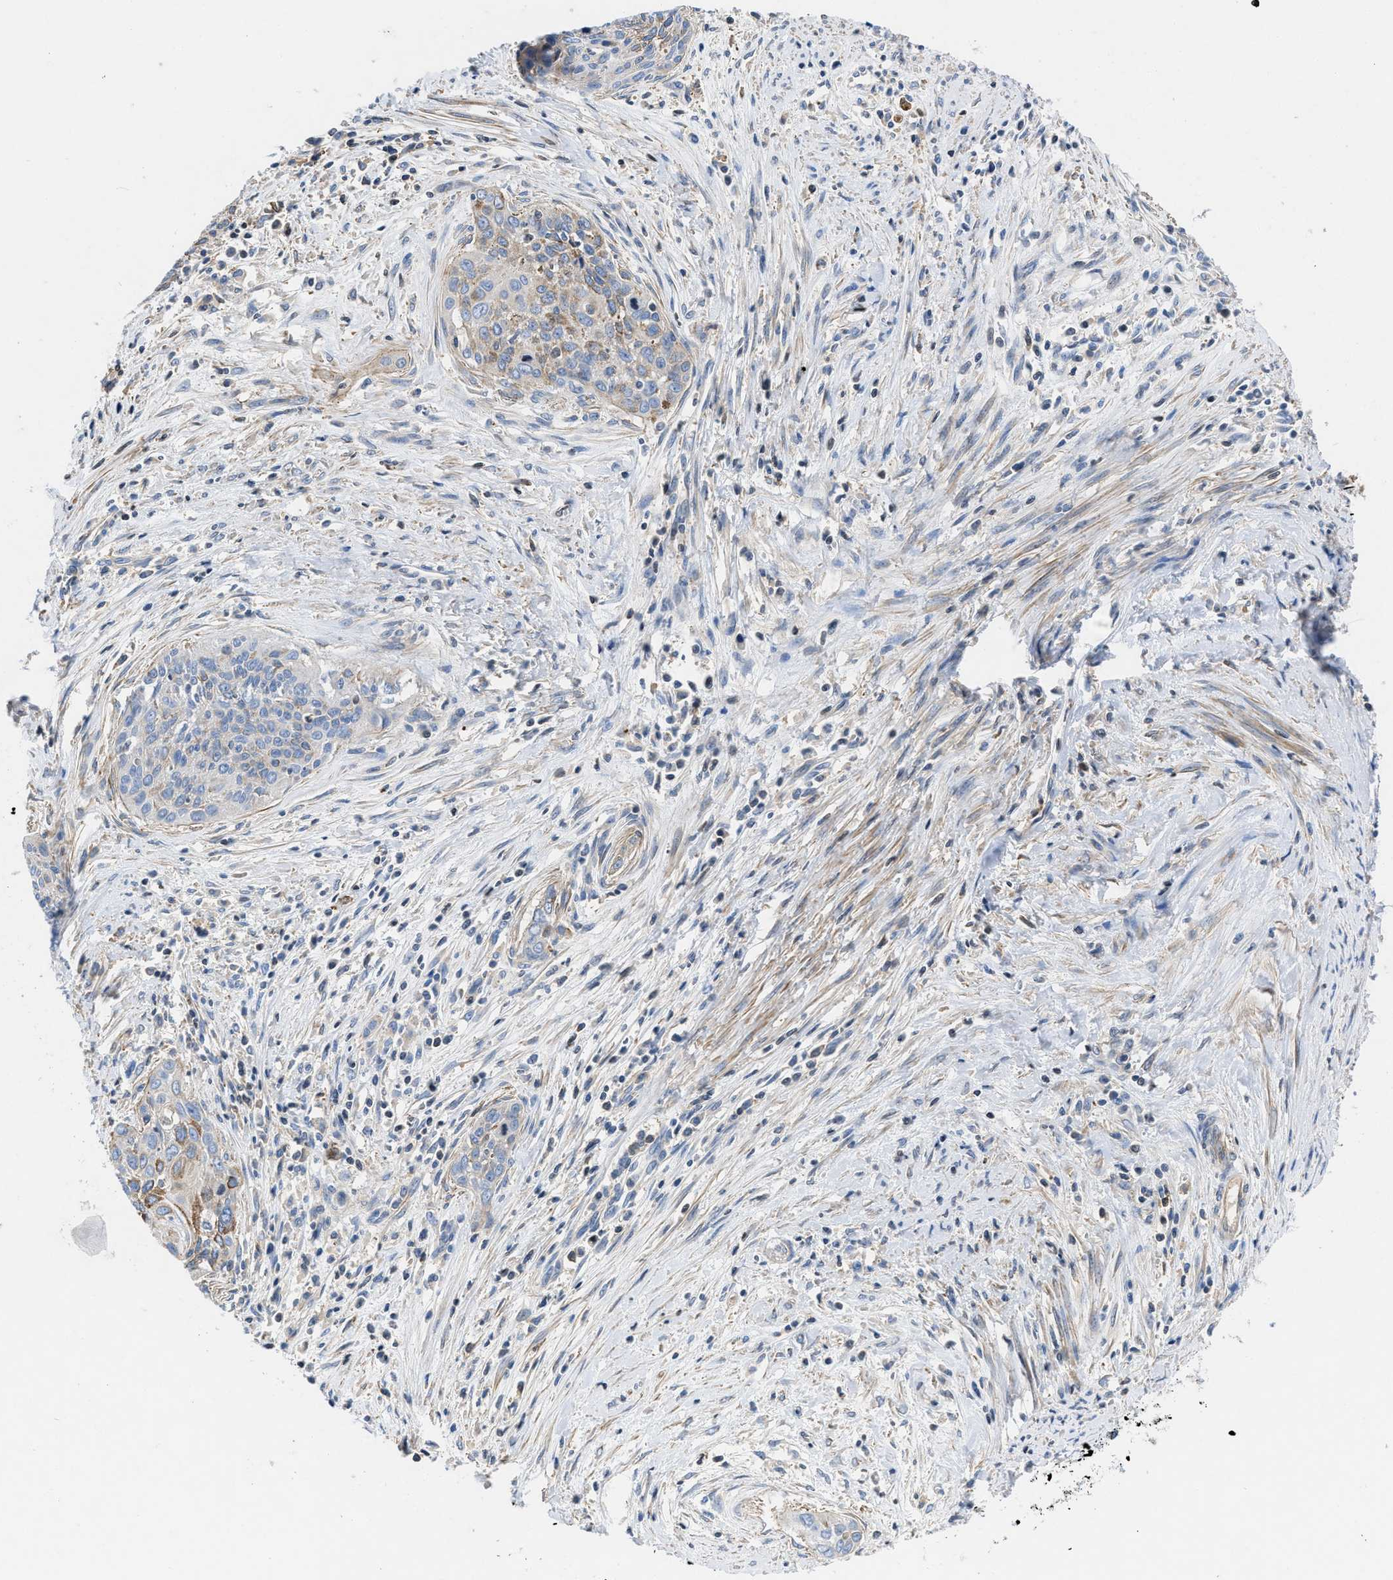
{"staining": {"intensity": "weak", "quantity": "<25%", "location": "cytoplasmic/membranous"}, "tissue": "cervical cancer", "cell_type": "Tumor cells", "image_type": "cancer", "snomed": [{"axis": "morphology", "description": "Squamous cell carcinoma, NOS"}, {"axis": "topography", "description": "Cervix"}], "caption": "DAB immunohistochemical staining of squamous cell carcinoma (cervical) displays no significant positivity in tumor cells.", "gene": "ATP6V0D1", "patient": {"sex": "female", "age": 55}}